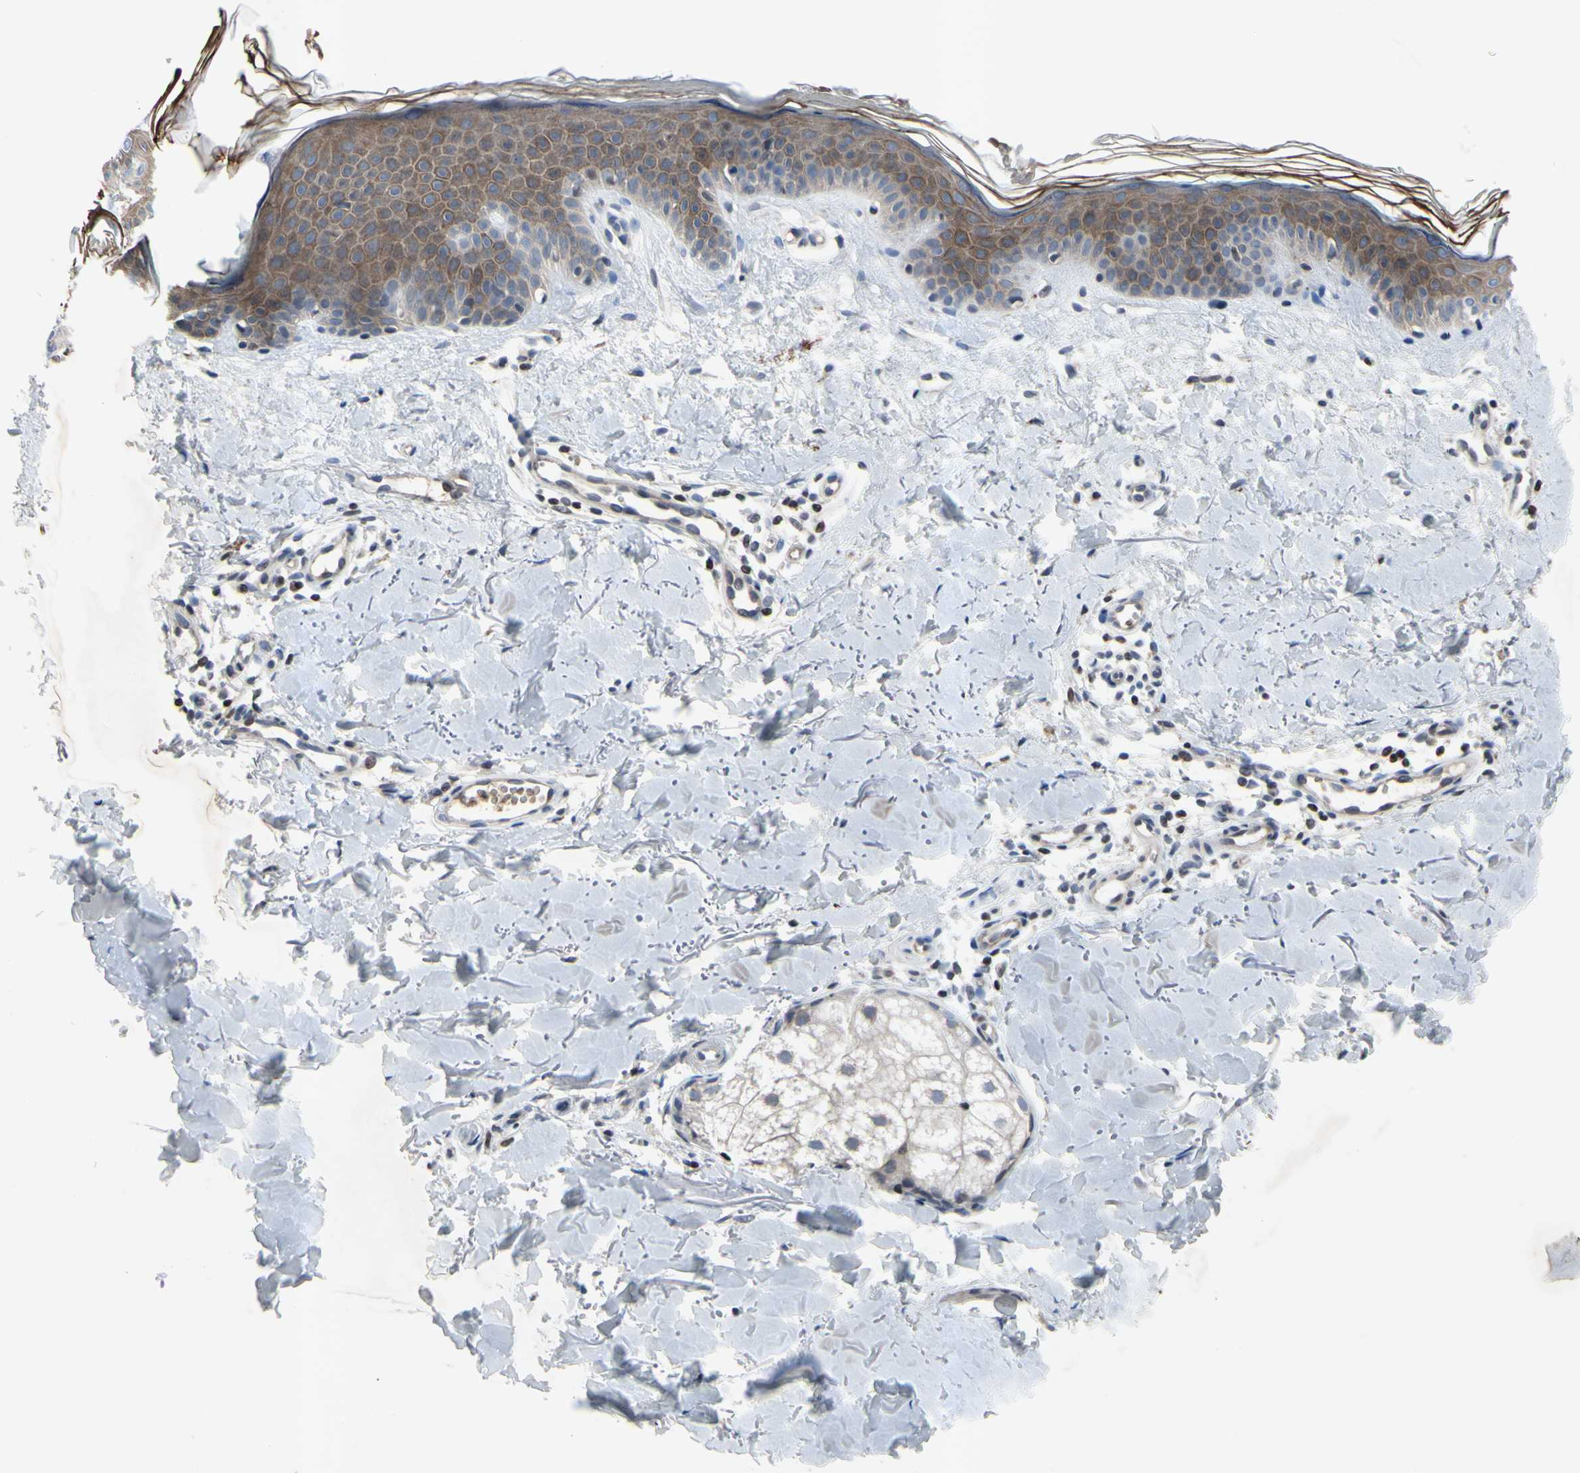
{"staining": {"intensity": "negative", "quantity": "none", "location": "none"}, "tissue": "skin", "cell_type": "Fibroblasts", "image_type": "normal", "snomed": [{"axis": "morphology", "description": "Normal tissue, NOS"}, {"axis": "topography", "description": "Skin"}], "caption": "The photomicrograph reveals no staining of fibroblasts in unremarkable skin.", "gene": "ARG1", "patient": {"sex": "female", "age": 56}}